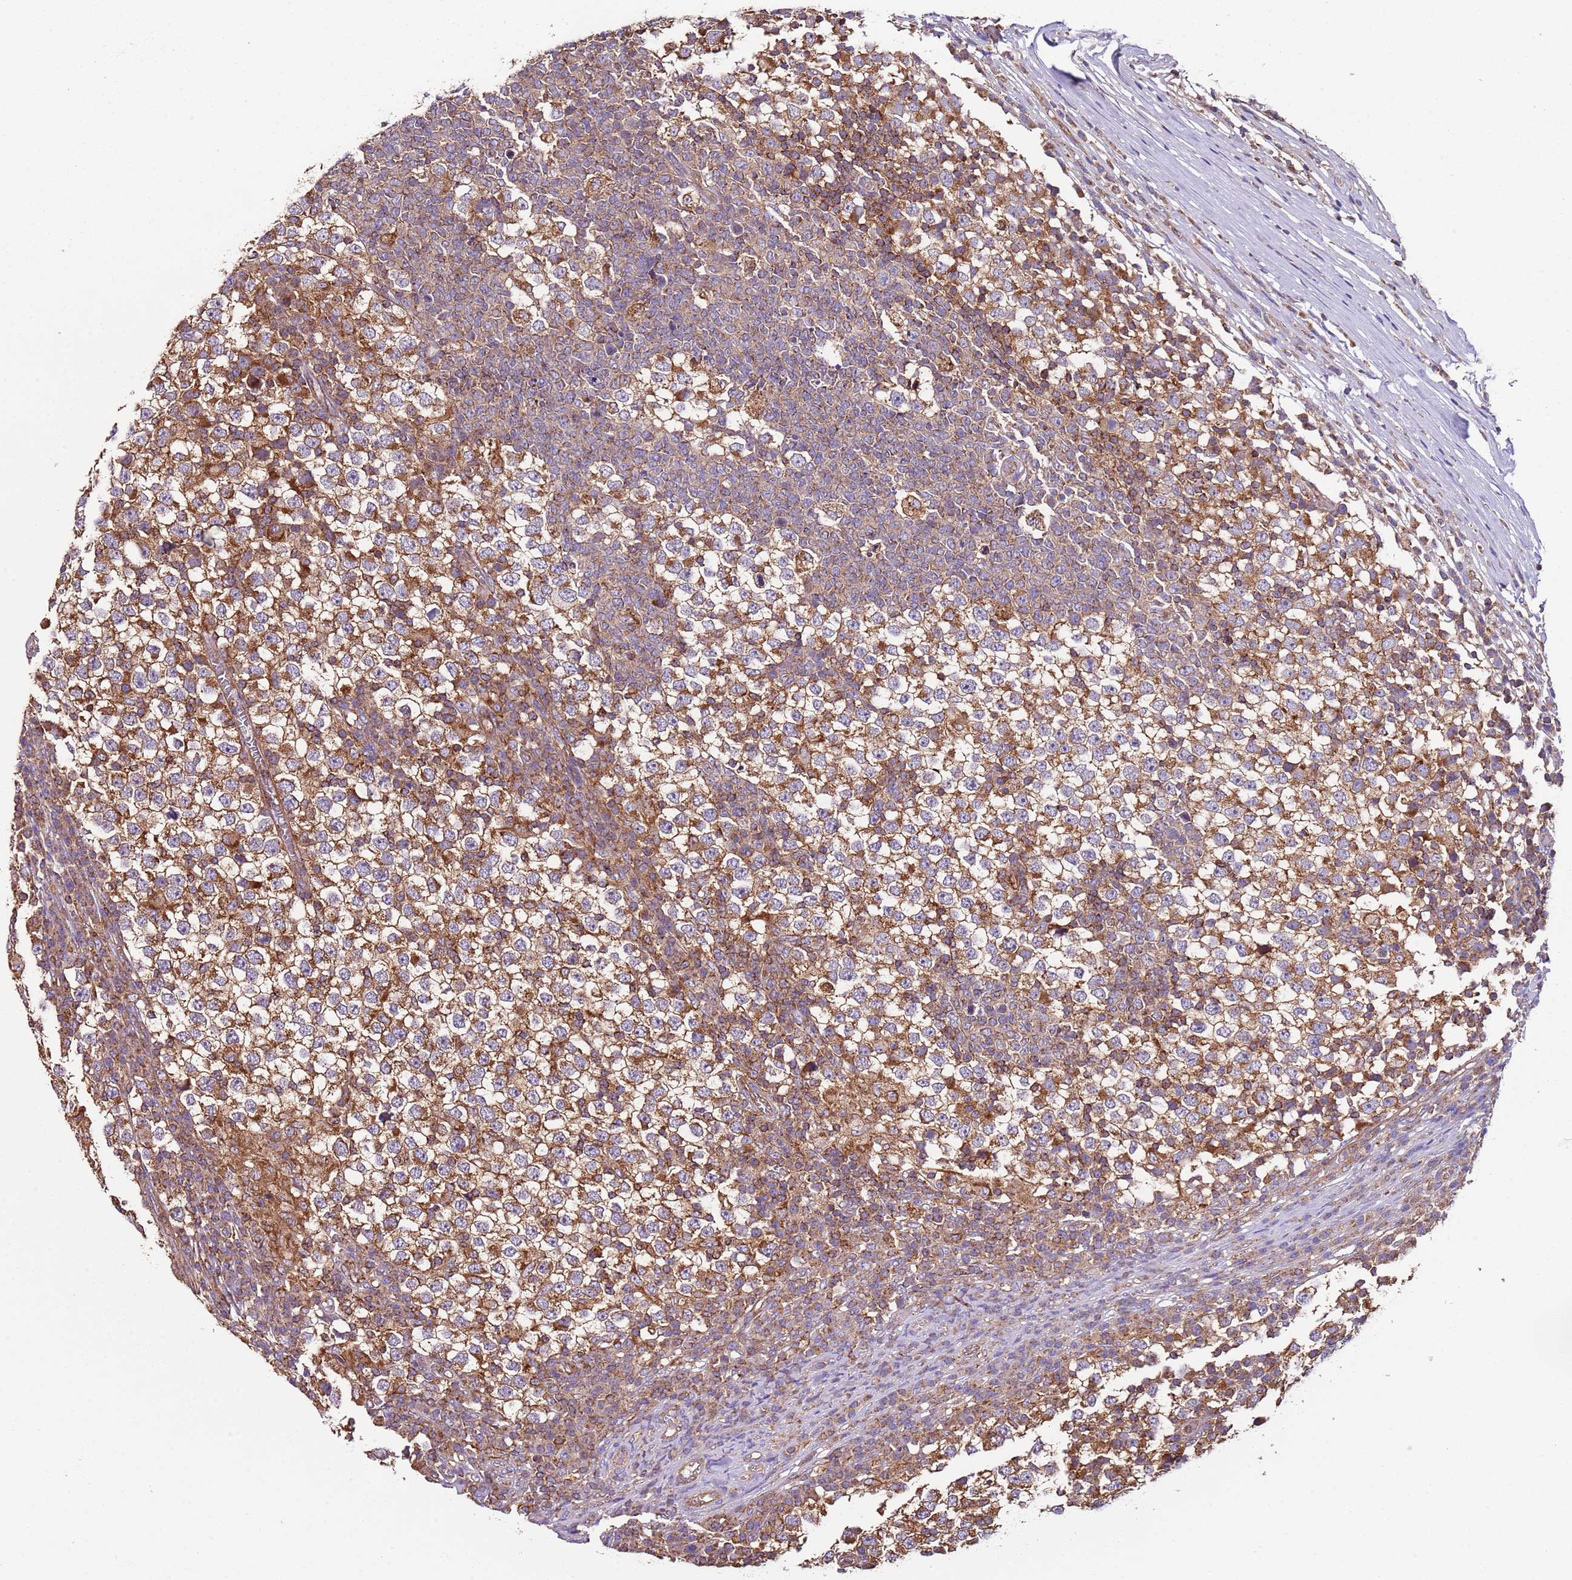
{"staining": {"intensity": "moderate", "quantity": ">75%", "location": "cytoplasmic/membranous"}, "tissue": "testis cancer", "cell_type": "Tumor cells", "image_type": "cancer", "snomed": [{"axis": "morphology", "description": "Seminoma, NOS"}, {"axis": "topography", "description": "Testis"}], "caption": "Protein expression analysis of human testis cancer reveals moderate cytoplasmic/membranous staining in about >75% of tumor cells. (DAB (3,3'-diaminobenzidine) IHC, brown staining for protein, blue staining for nuclei).", "gene": "RMND5A", "patient": {"sex": "male", "age": 65}}